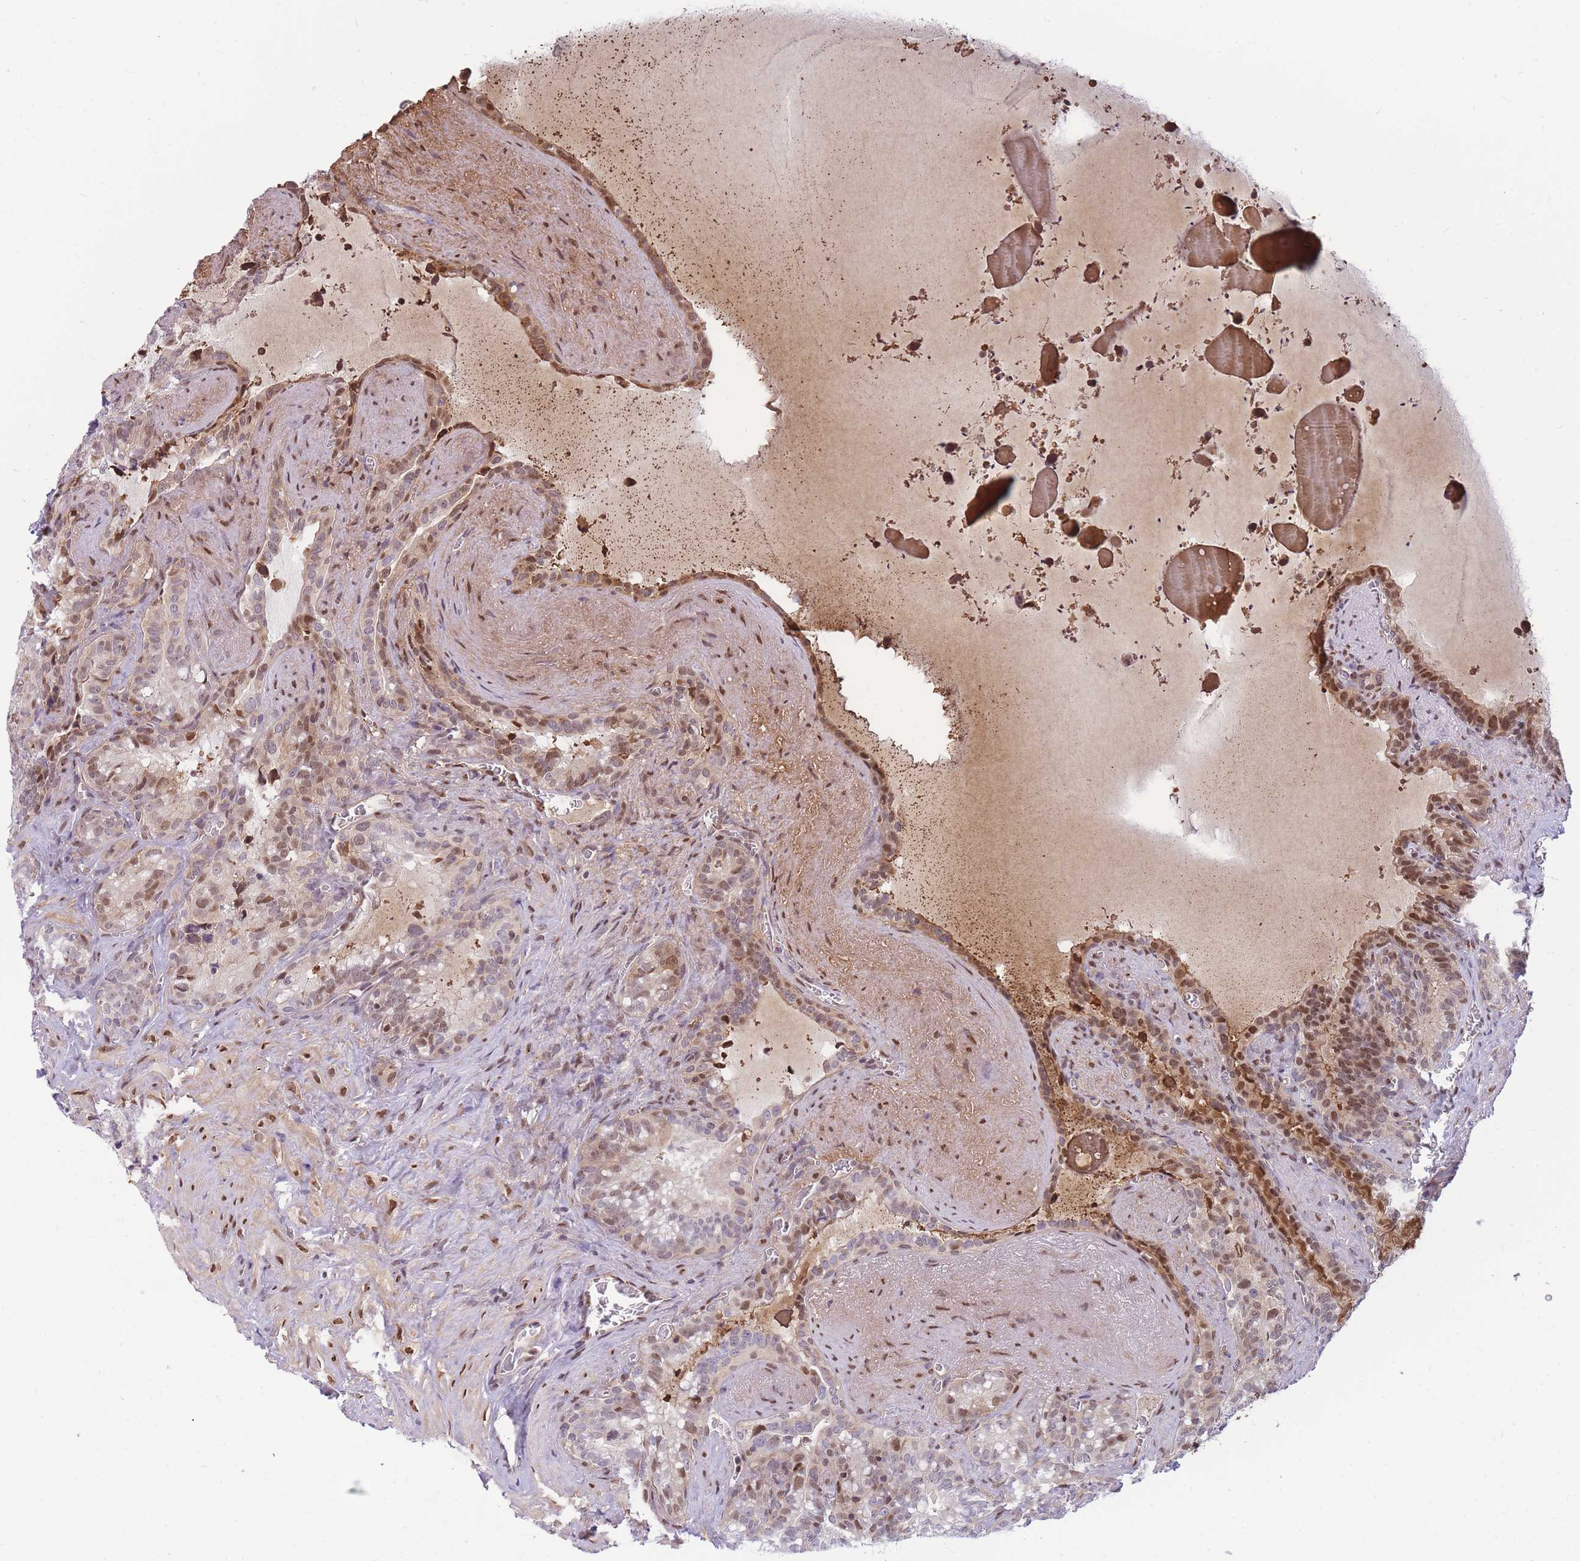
{"staining": {"intensity": "moderate", "quantity": "25%-75%", "location": "cytoplasmic/membranous,nuclear"}, "tissue": "seminal vesicle", "cell_type": "Glandular cells", "image_type": "normal", "snomed": [{"axis": "morphology", "description": "Normal tissue, NOS"}, {"axis": "topography", "description": "Prostate"}, {"axis": "topography", "description": "Seminal veicle"}], "caption": "Human seminal vesicle stained for a protein (brown) demonstrates moderate cytoplasmic/membranous,nuclear positive expression in approximately 25%-75% of glandular cells.", "gene": "CRACD", "patient": {"sex": "male", "age": 58}}